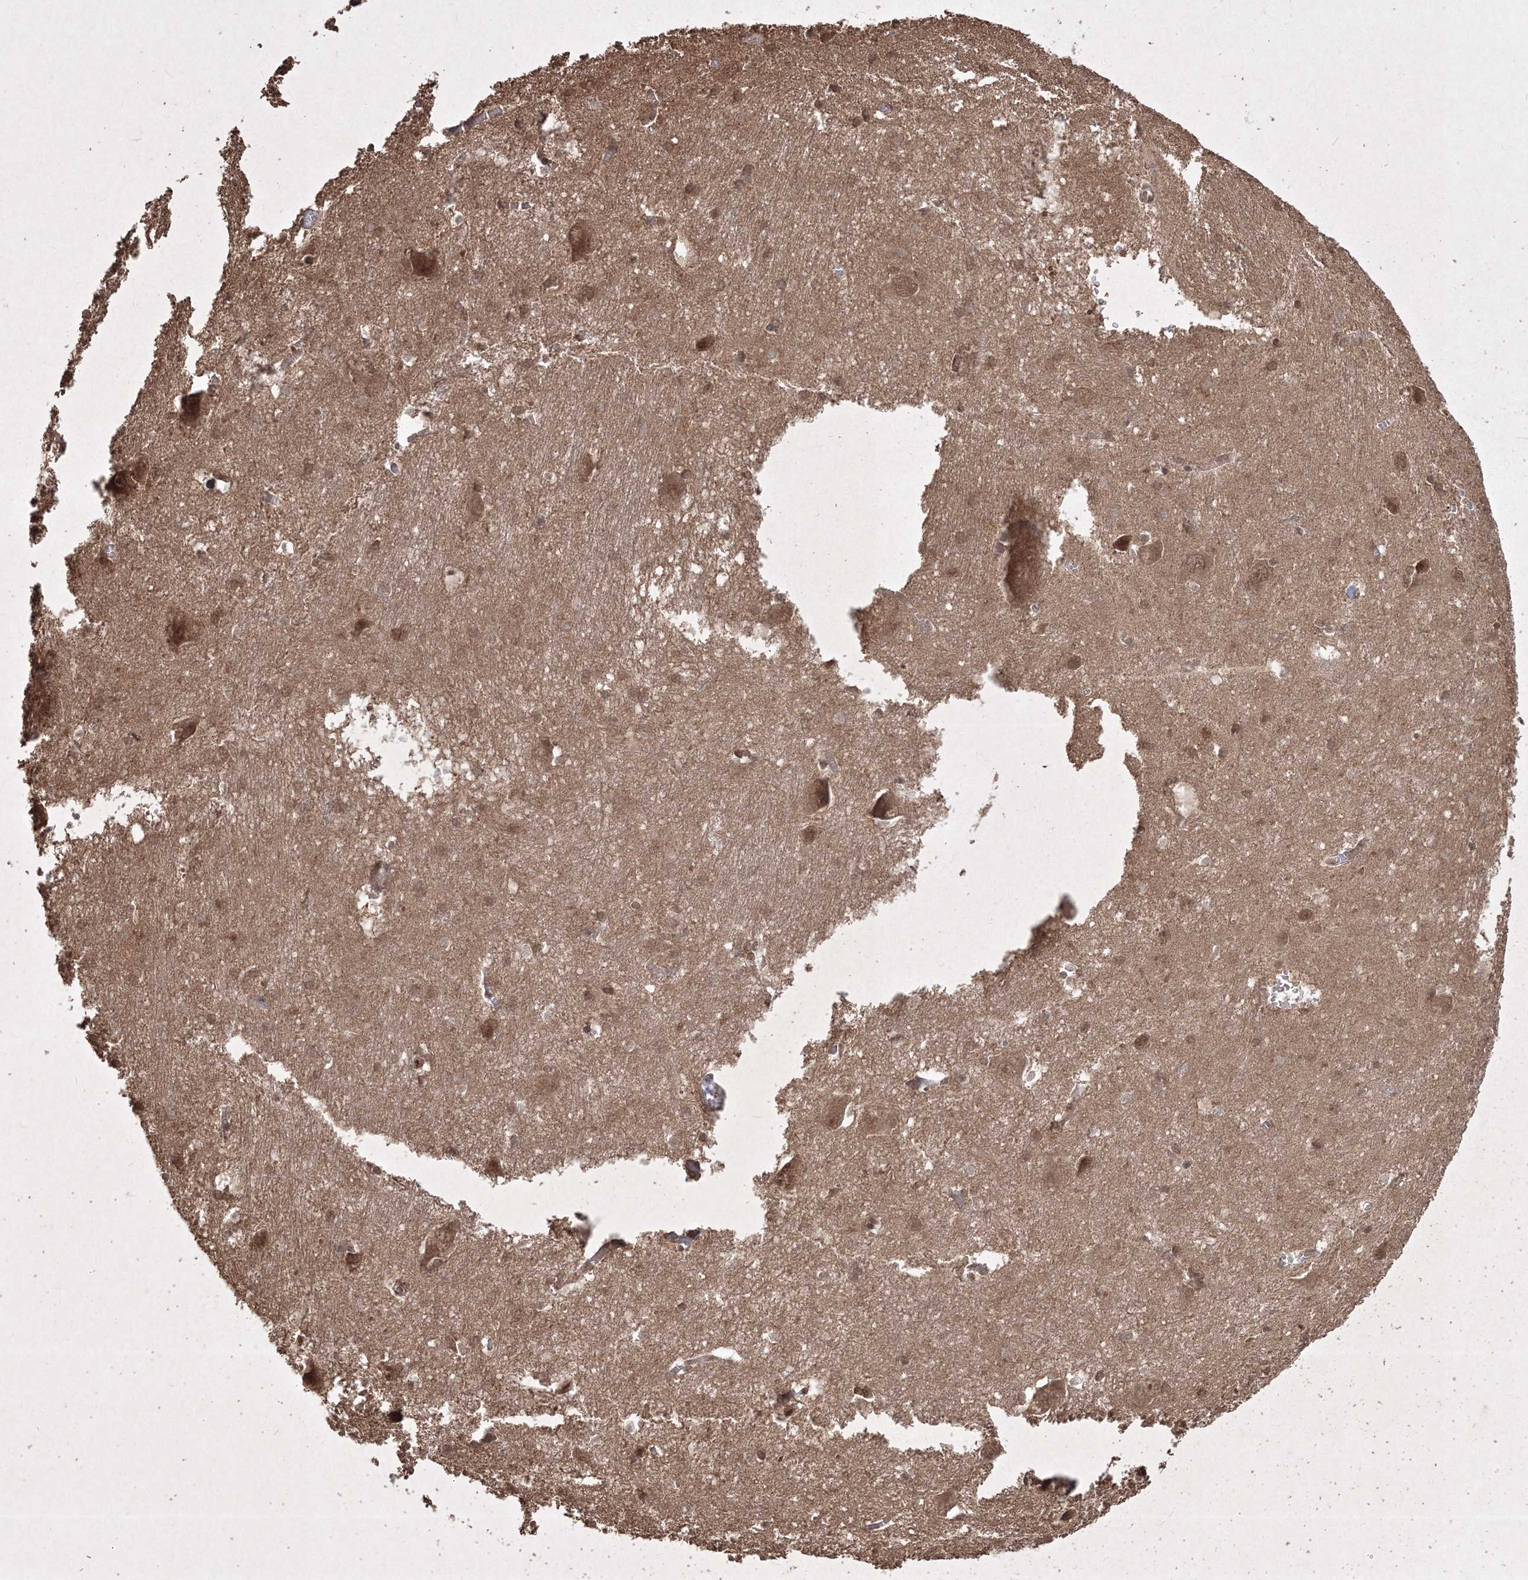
{"staining": {"intensity": "moderate", "quantity": ">75%", "location": "cytoplasmic/membranous"}, "tissue": "caudate", "cell_type": "Glial cells", "image_type": "normal", "snomed": [{"axis": "morphology", "description": "Normal tissue, NOS"}, {"axis": "topography", "description": "Lateral ventricle wall"}], "caption": "A high-resolution photomicrograph shows immunohistochemistry staining of benign caudate, which shows moderate cytoplasmic/membranous positivity in approximately >75% of glial cells. (IHC, brightfield microscopy, high magnification).", "gene": "PELI3", "patient": {"sex": "male", "age": 37}}